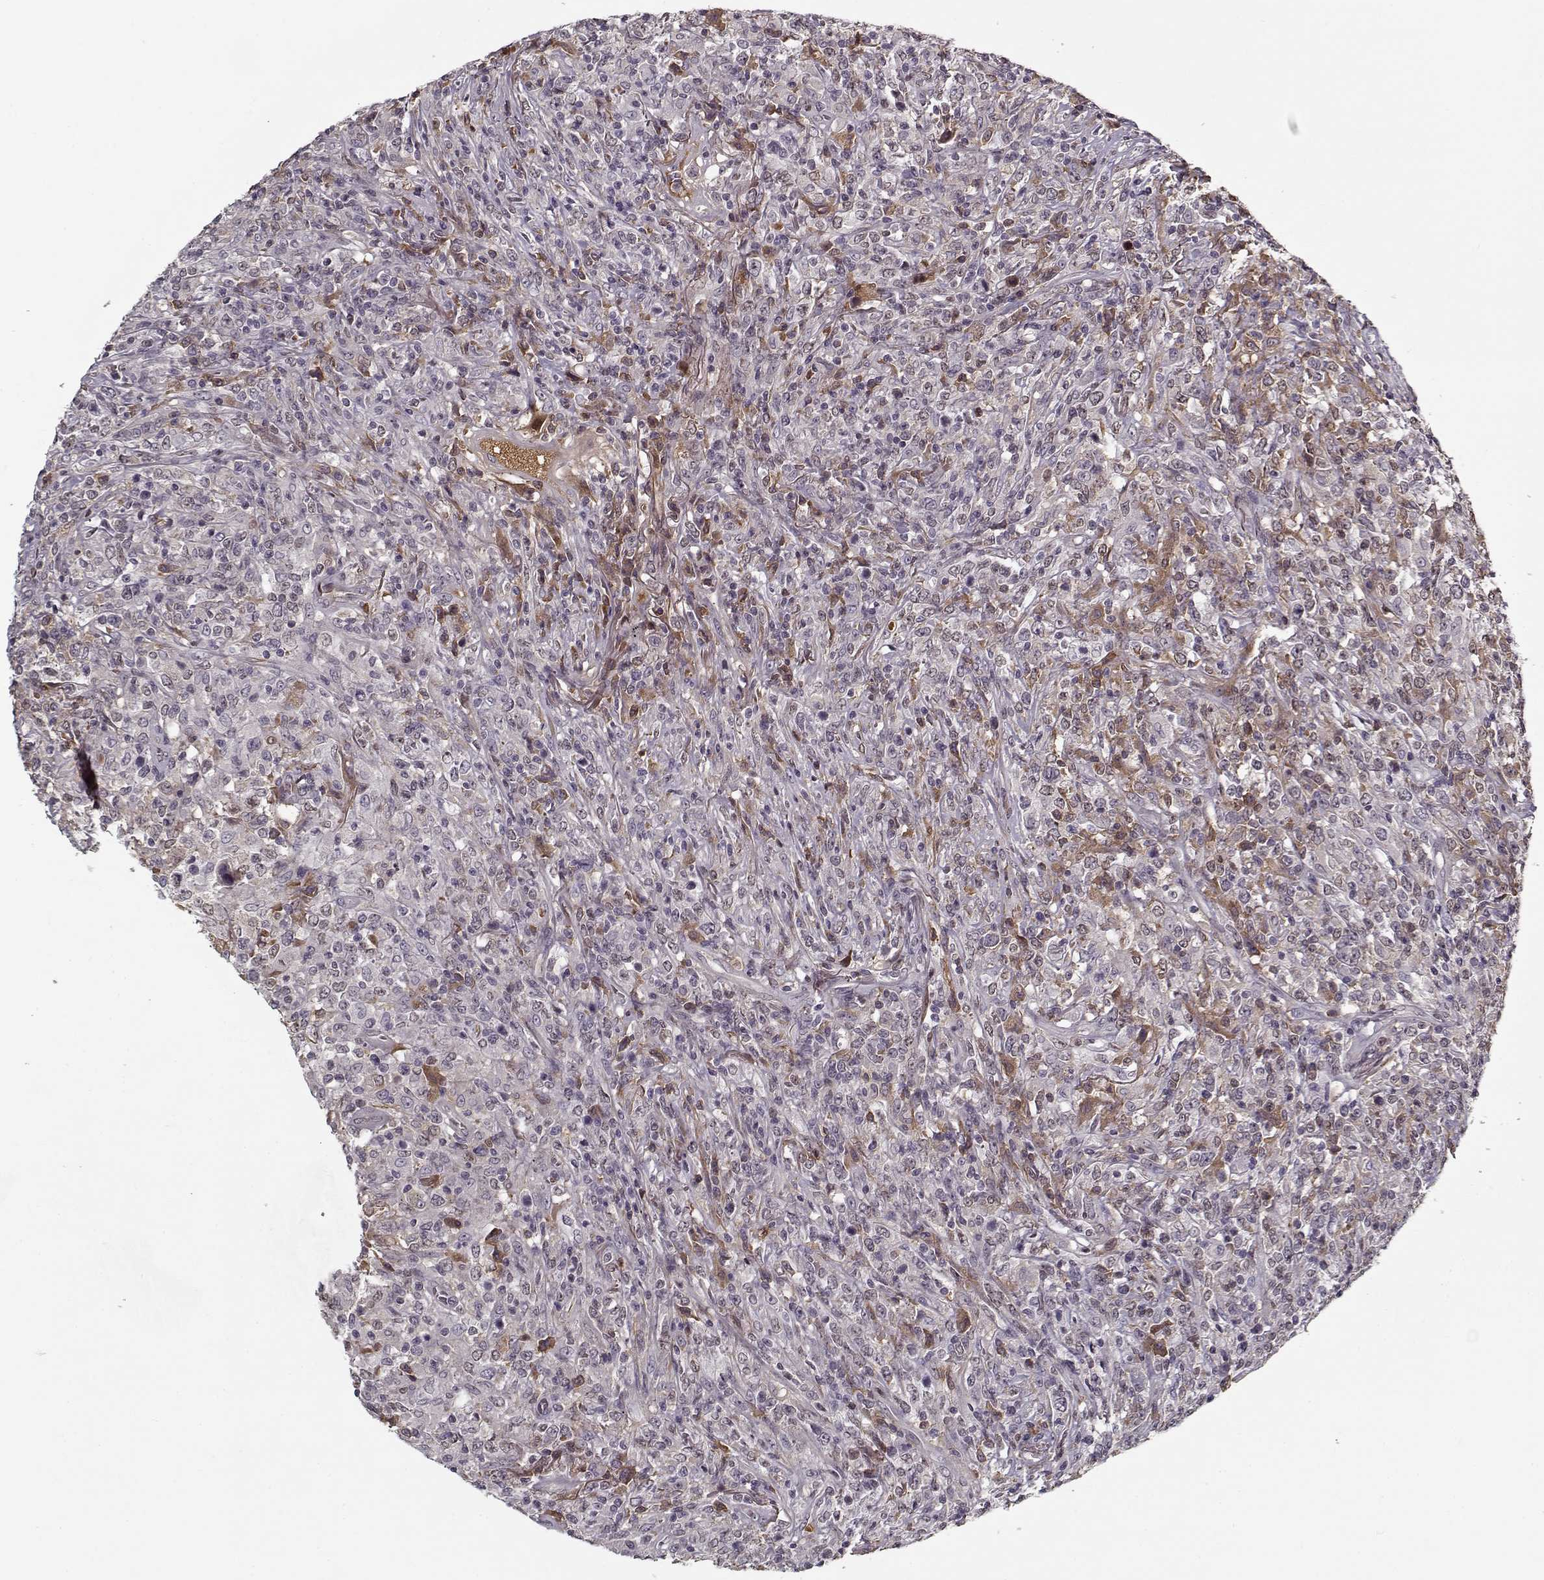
{"staining": {"intensity": "negative", "quantity": "none", "location": "none"}, "tissue": "lymphoma", "cell_type": "Tumor cells", "image_type": "cancer", "snomed": [{"axis": "morphology", "description": "Malignant lymphoma, non-Hodgkin's type, High grade"}, {"axis": "topography", "description": "Lung"}], "caption": "Human lymphoma stained for a protein using immunohistochemistry (IHC) reveals no expression in tumor cells.", "gene": "AFM", "patient": {"sex": "male", "age": 79}}